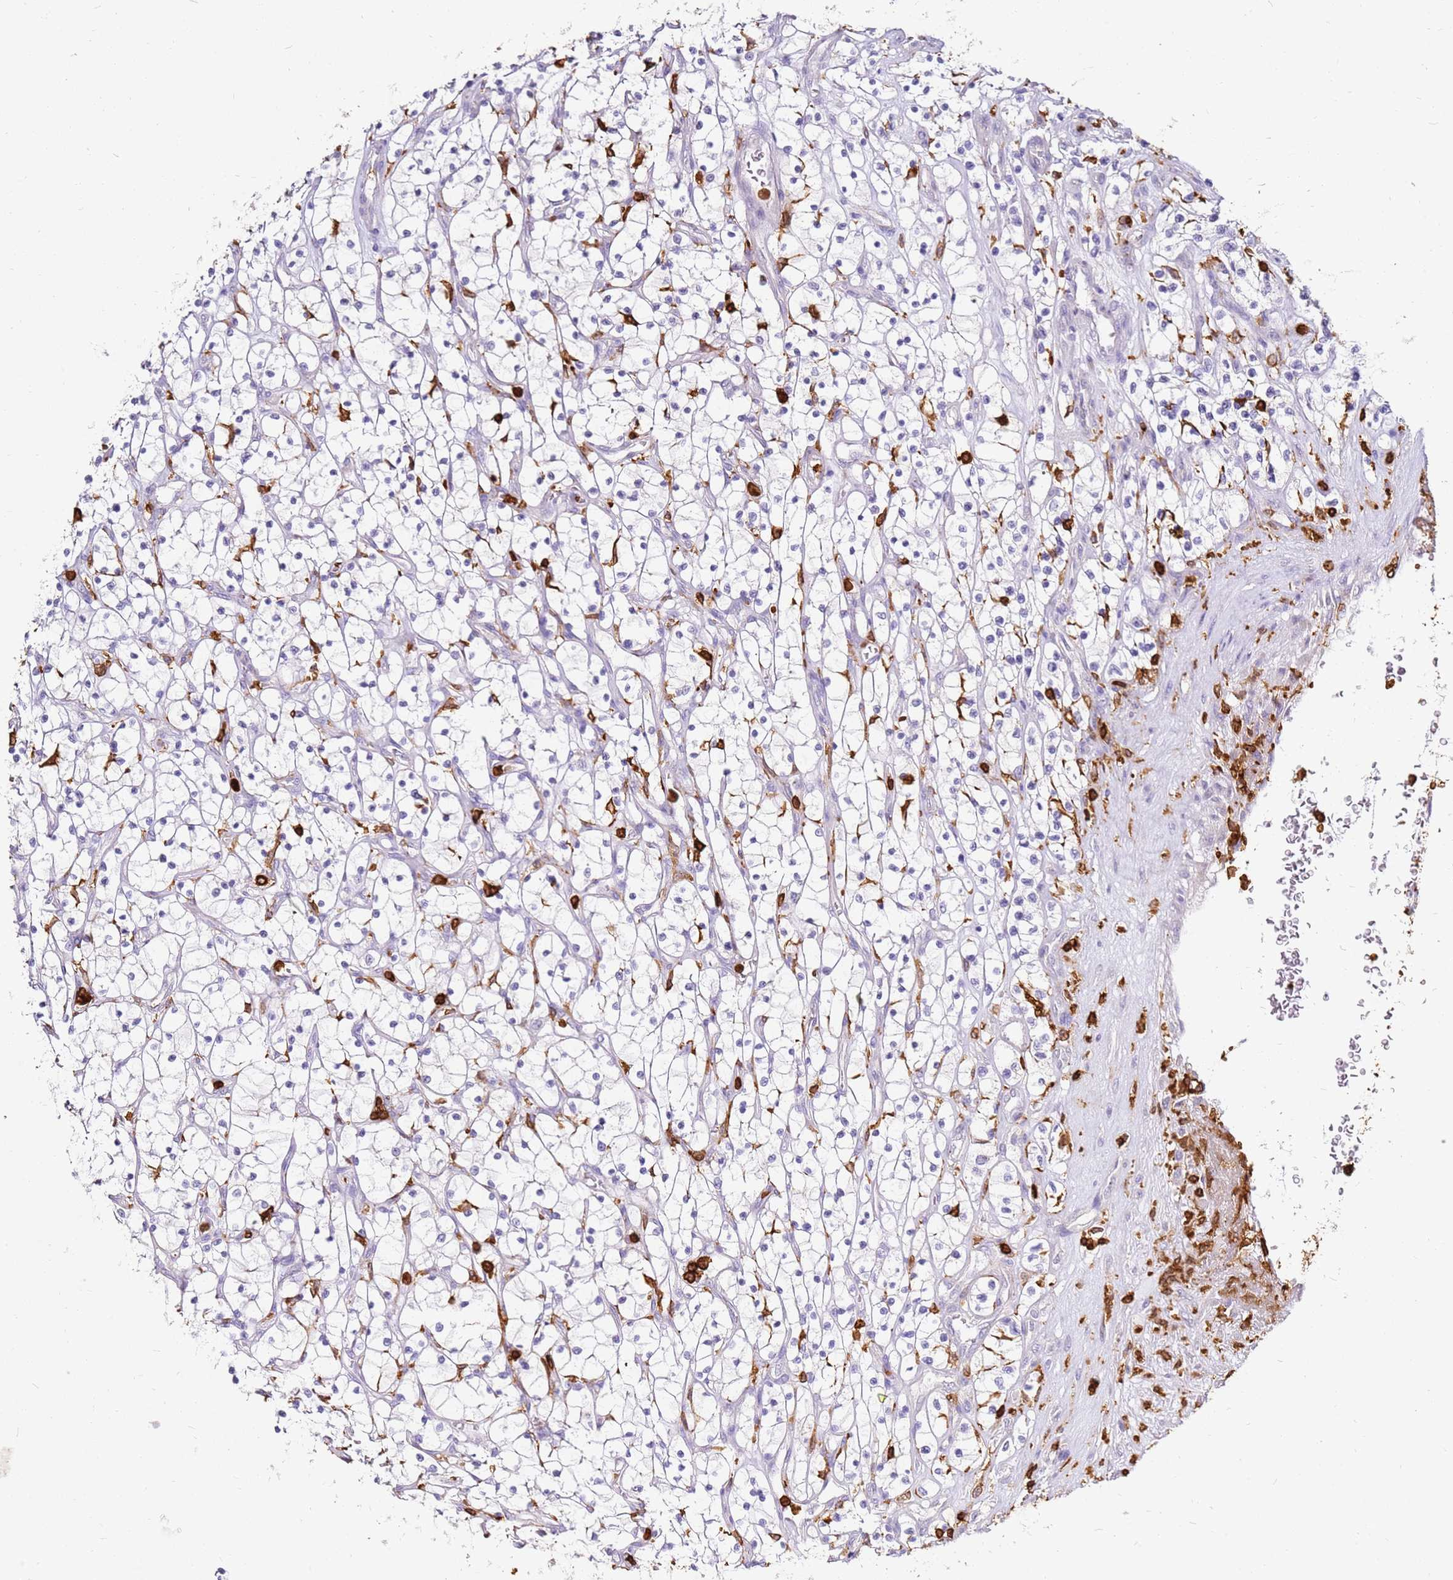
{"staining": {"intensity": "negative", "quantity": "none", "location": "none"}, "tissue": "renal cancer", "cell_type": "Tumor cells", "image_type": "cancer", "snomed": [{"axis": "morphology", "description": "Adenocarcinoma, NOS"}, {"axis": "topography", "description": "Kidney"}], "caption": "IHC image of human renal cancer stained for a protein (brown), which displays no positivity in tumor cells.", "gene": "CORO1A", "patient": {"sex": "female", "age": 69}}